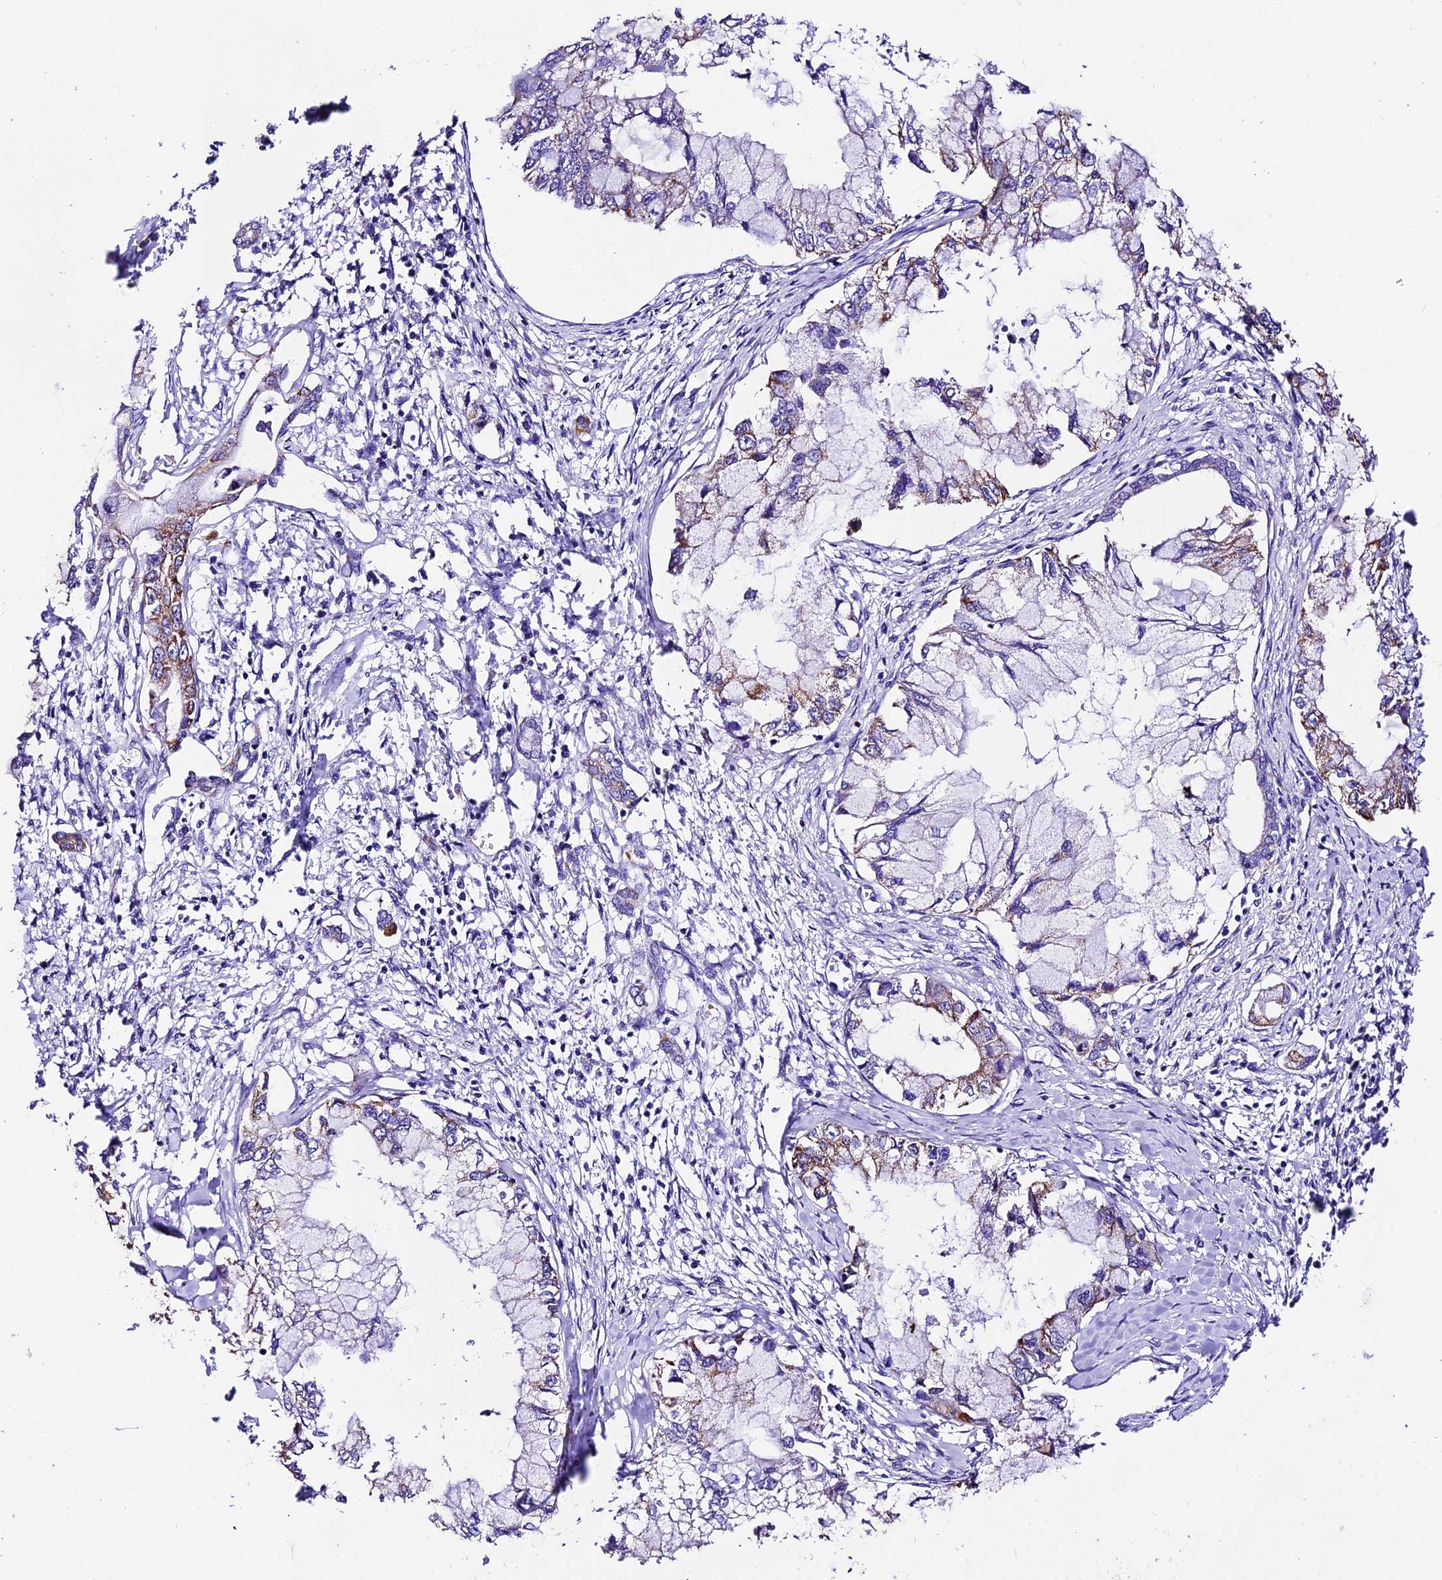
{"staining": {"intensity": "moderate", "quantity": "25%-75%", "location": "cytoplasmic/membranous"}, "tissue": "pancreatic cancer", "cell_type": "Tumor cells", "image_type": "cancer", "snomed": [{"axis": "morphology", "description": "Adenocarcinoma, NOS"}, {"axis": "topography", "description": "Pancreas"}], "caption": "Immunohistochemical staining of pancreatic cancer (adenocarcinoma) displays medium levels of moderate cytoplasmic/membranous protein expression in approximately 25%-75% of tumor cells.", "gene": "DCAF5", "patient": {"sex": "male", "age": 48}}